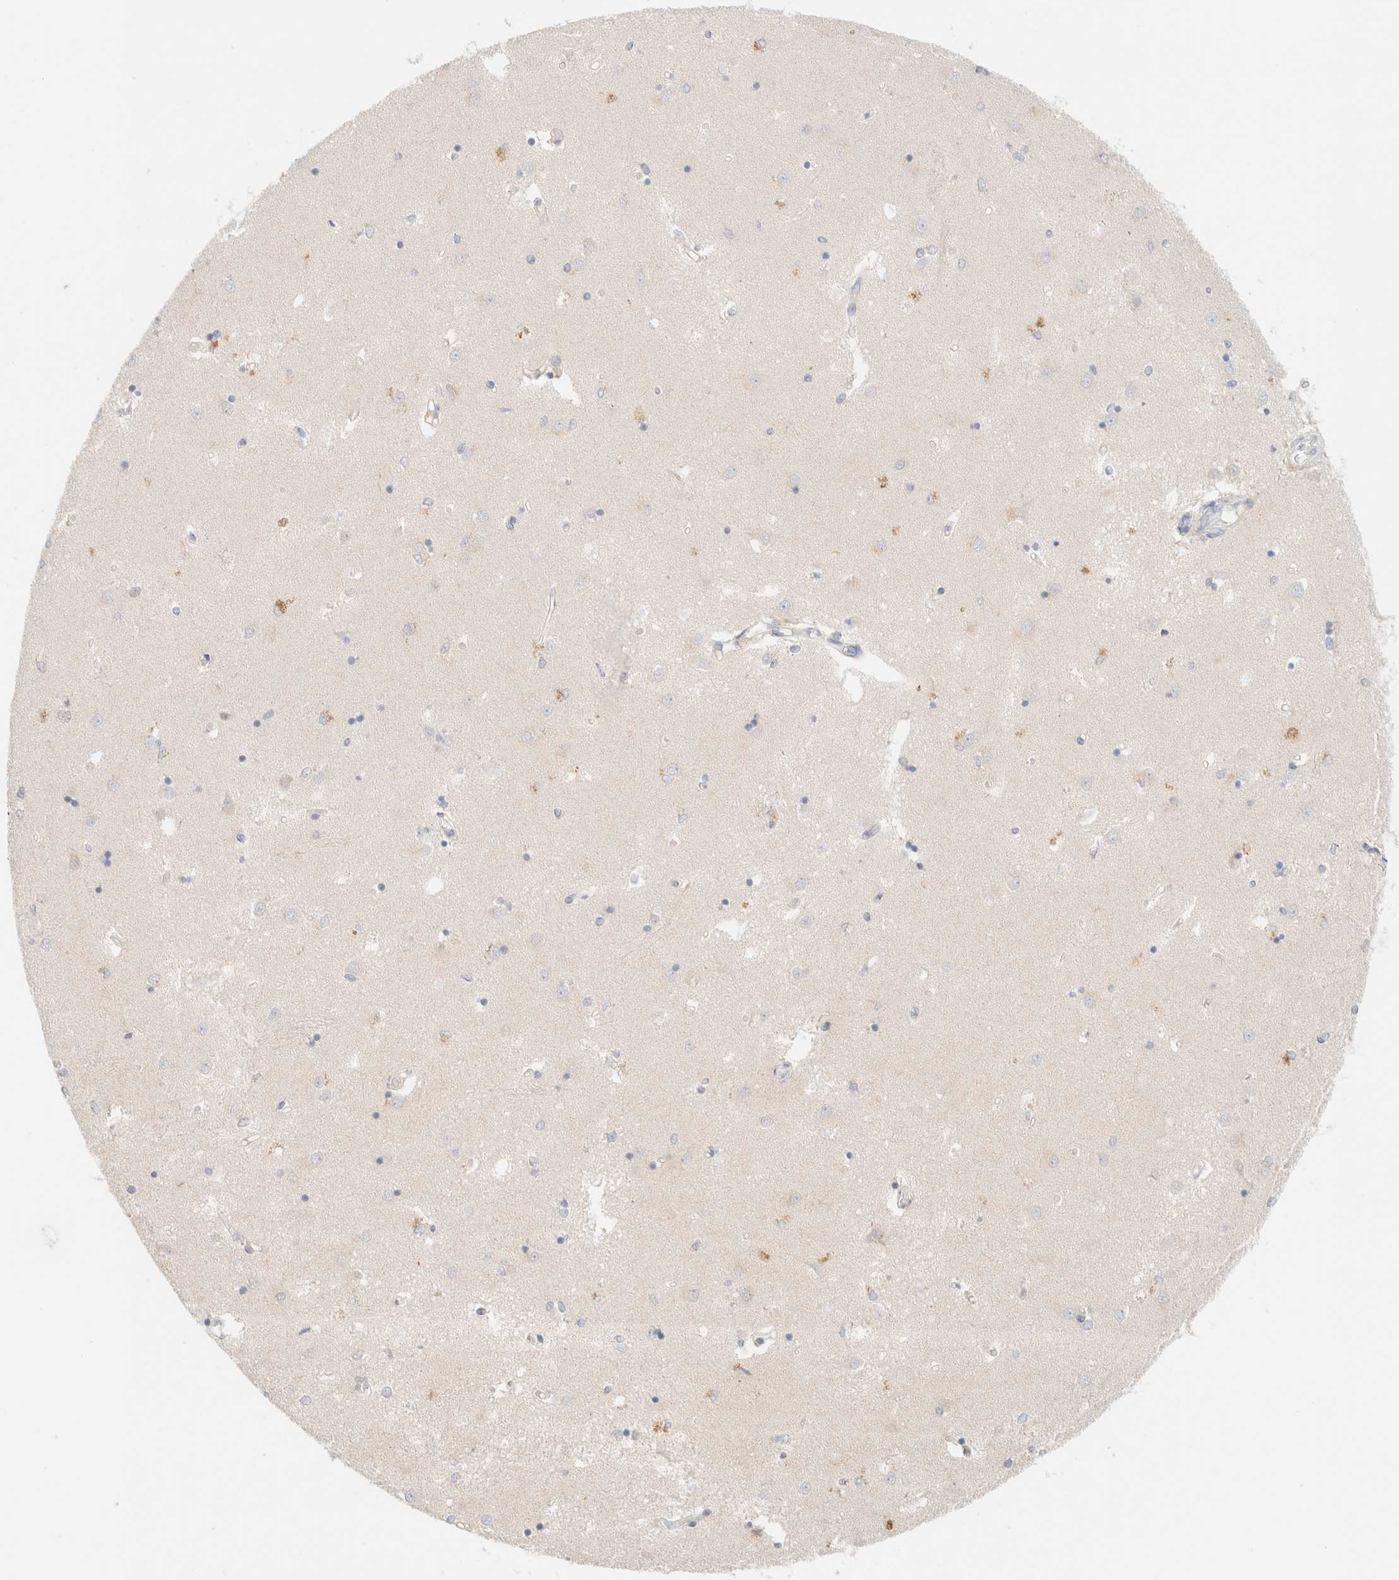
{"staining": {"intensity": "moderate", "quantity": "<25%", "location": "cytoplasmic/membranous"}, "tissue": "caudate", "cell_type": "Glial cells", "image_type": "normal", "snomed": [{"axis": "morphology", "description": "Normal tissue, NOS"}, {"axis": "topography", "description": "Lateral ventricle wall"}], "caption": "A brown stain highlights moderate cytoplasmic/membranous staining of a protein in glial cells of unremarkable caudate. (DAB IHC with brightfield microscopy, high magnification).", "gene": "SARM1", "patient": {"sex": "male", "age": 45}}